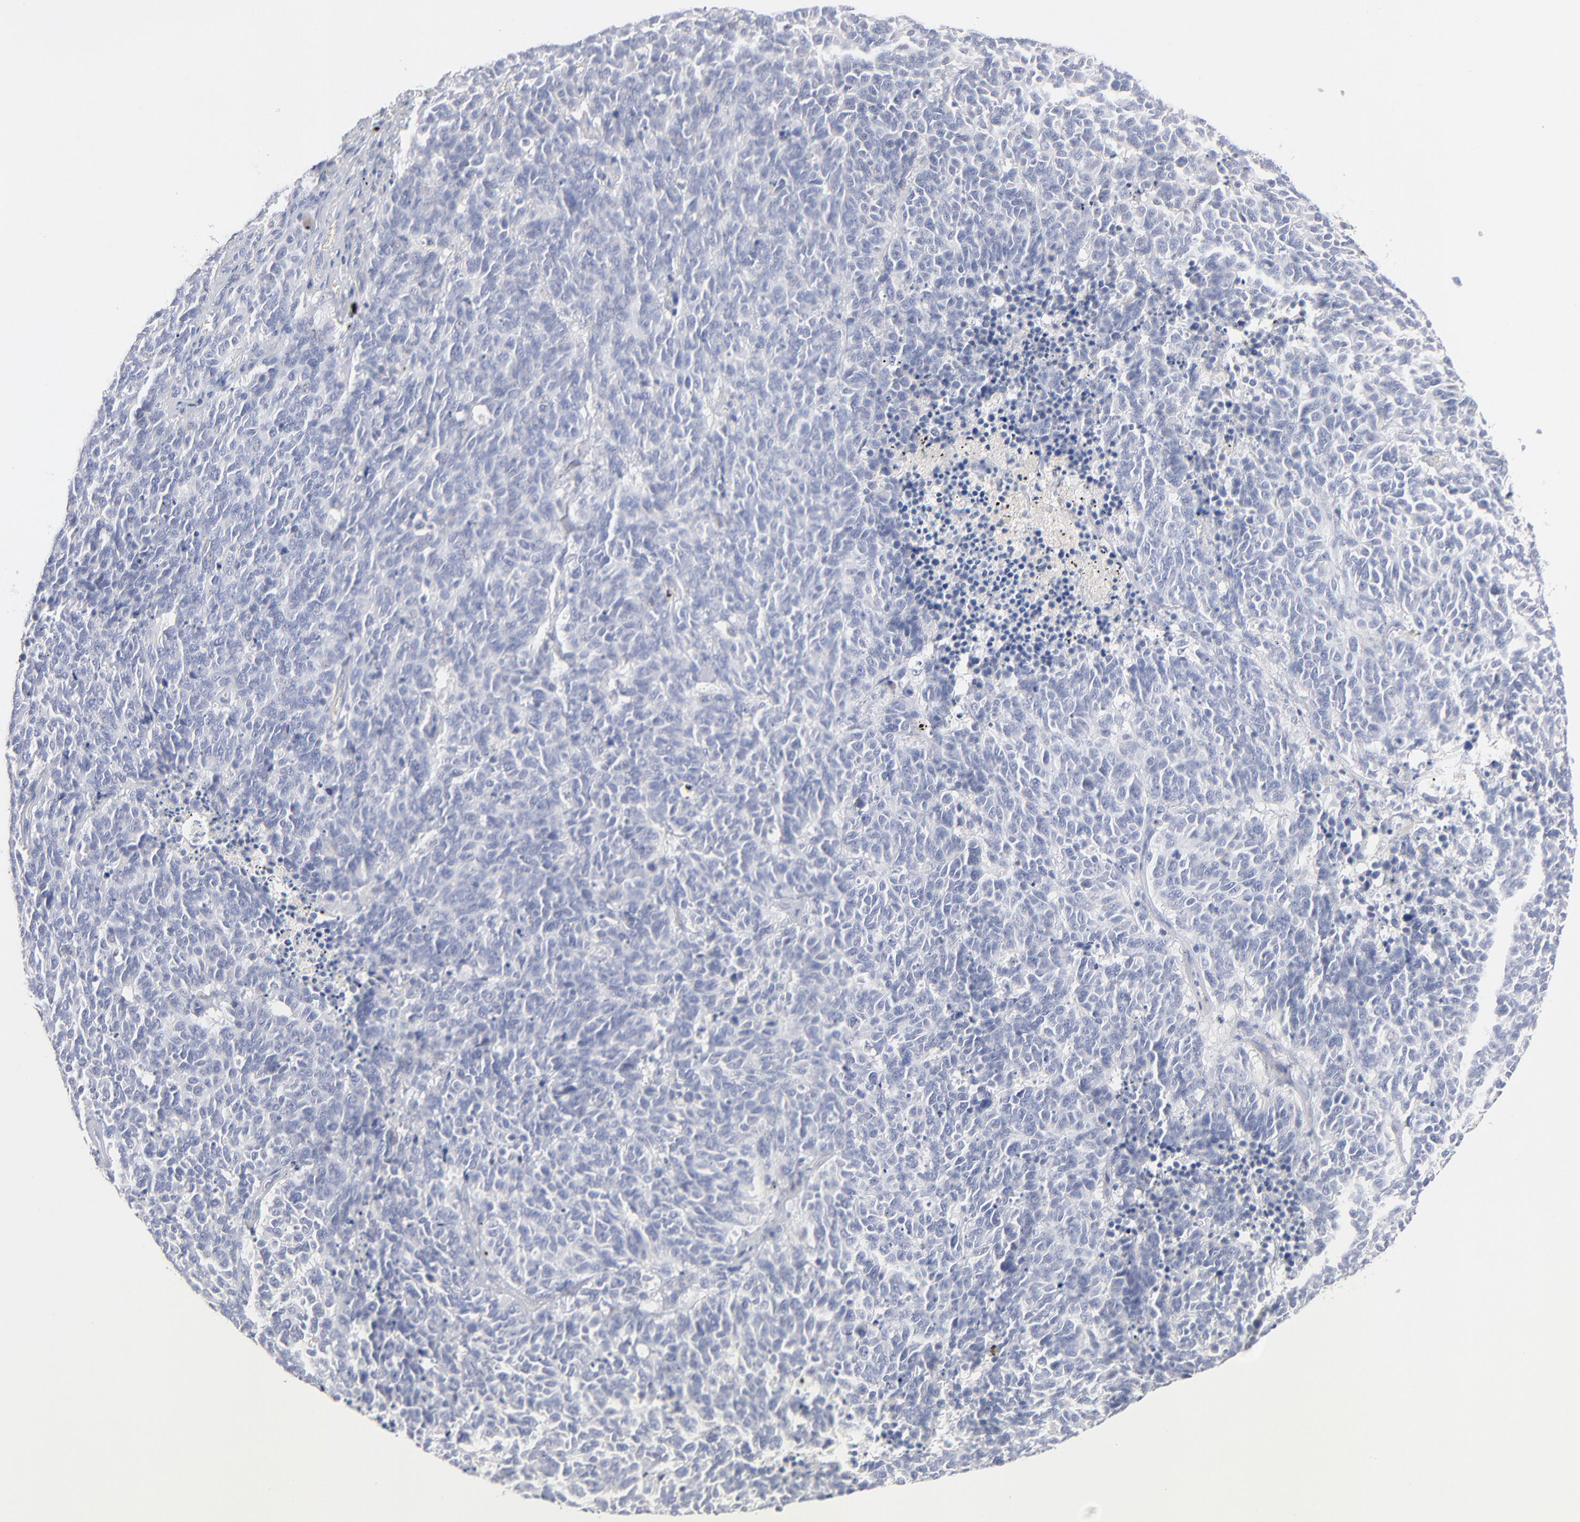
{"staining": {"intensity": "negative", "quantity": "none", "location": "none"}, "tissue": "lung cancer", "cell_type": "Tumor cells", "image_type": "cancer", "snomed": [{"axis": "morphology", "description": "Neoplasm, malignant, NOS"}, {"axis": "topography", "description": "Lung"}], "caption": "High magnification brightfield microscopy of lung cancer stained with DAB (brown) and counterstained with hematoxylin (blue): tumor cells show no significant staining.", "gene": "F12", "patient": {"sex": "female", "age": 58}}